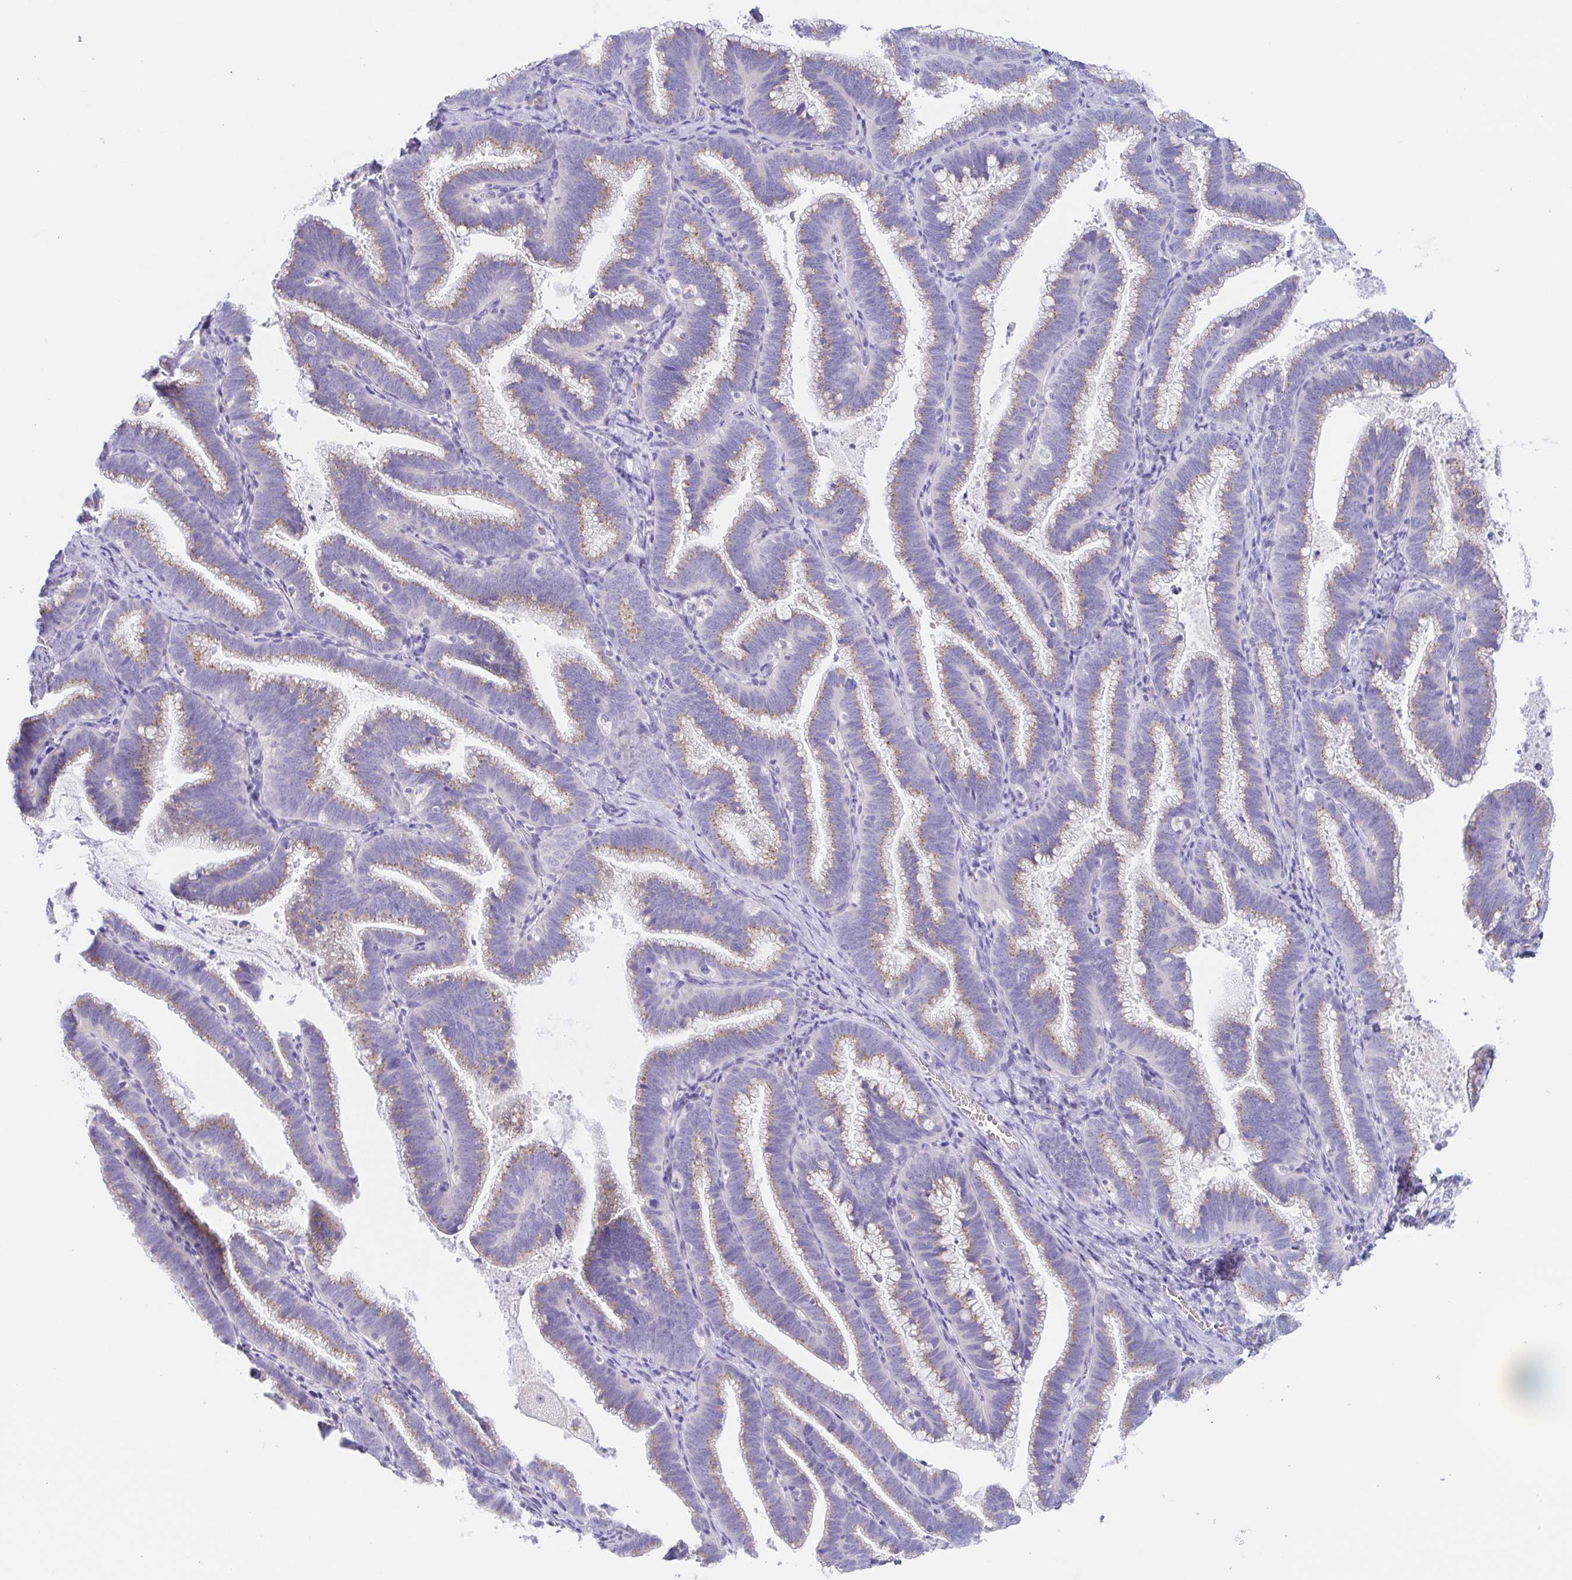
{"staining": {"intensity": "weak", "quantity": "25%-75%", "location": "cytoplasmic/membranous"}, "tissue": "cervical cancer", "cell_type": "Tumor cells", "image_type": "cancer", "snomed": [{"axis": "morphology", "description": "Adenocarcinoma, NOS"}, {"axis": "topography", "description": "Cervix"}], "caption": "Adenocarcinoma (cervical) stained with a protein marker reveals weak staining in tumor cells.", "gene": "SCG3", "patient": {"sex": "female", "age": 61}}